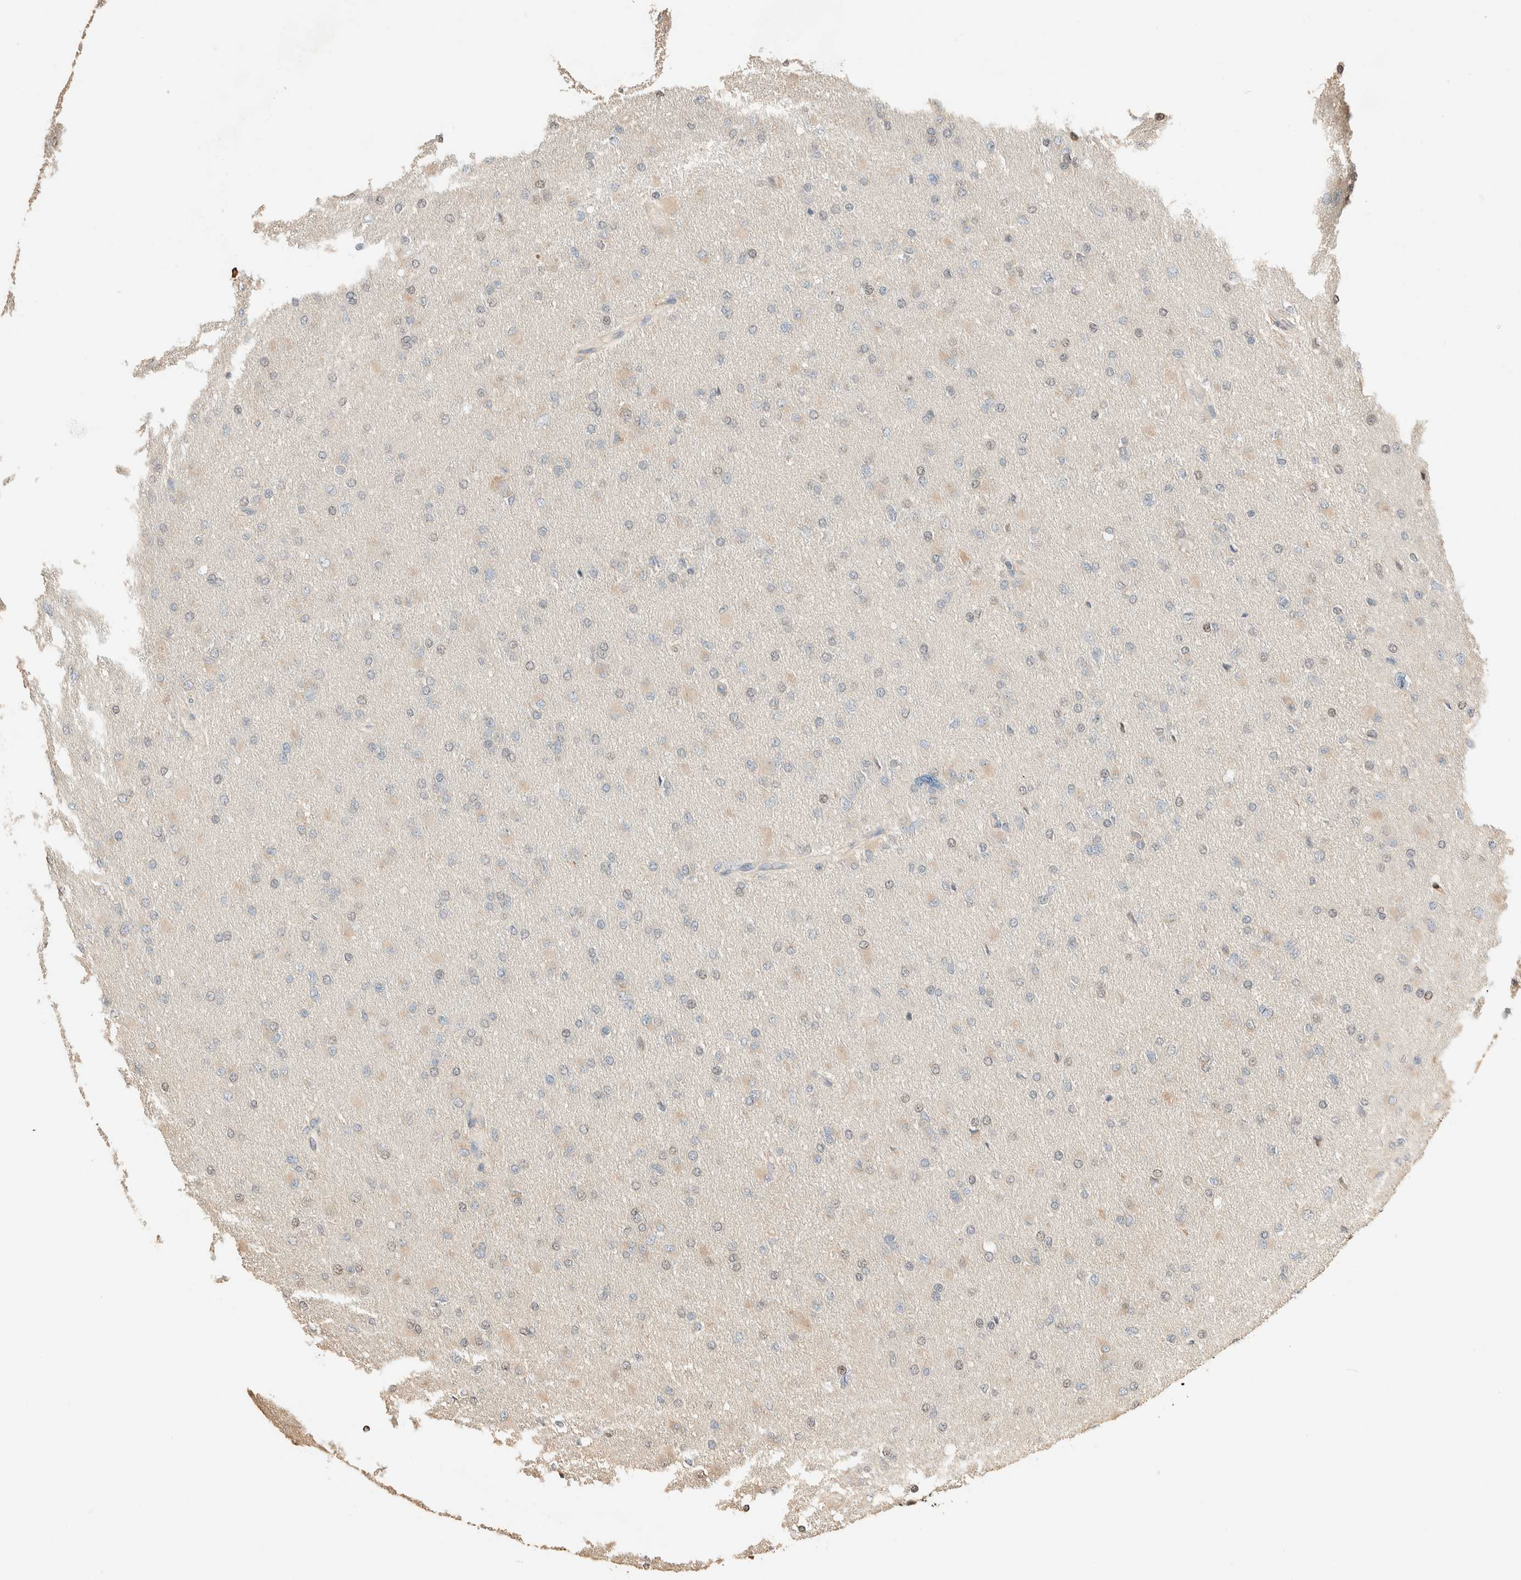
{"staining": {"intensity": "weak", "quantity": "<25%", "location": "nuclear"}, "tissue": "glioma", "cell_type": "Tumor cells", "image_type": "cancer", "snomed": [{"axis": "morphology", "description": "Glioma, malignant, High grade"}, {"axis": "topography", "description": "Cerebral cortex"}], "caption": "Human malignant glioma (high-grade) stained for a protein using immunohistochemistry (IHC) shows no expression in tumor cells.", "gene": "TUBD1", "patient": {"sex": "female", "age": 36}}